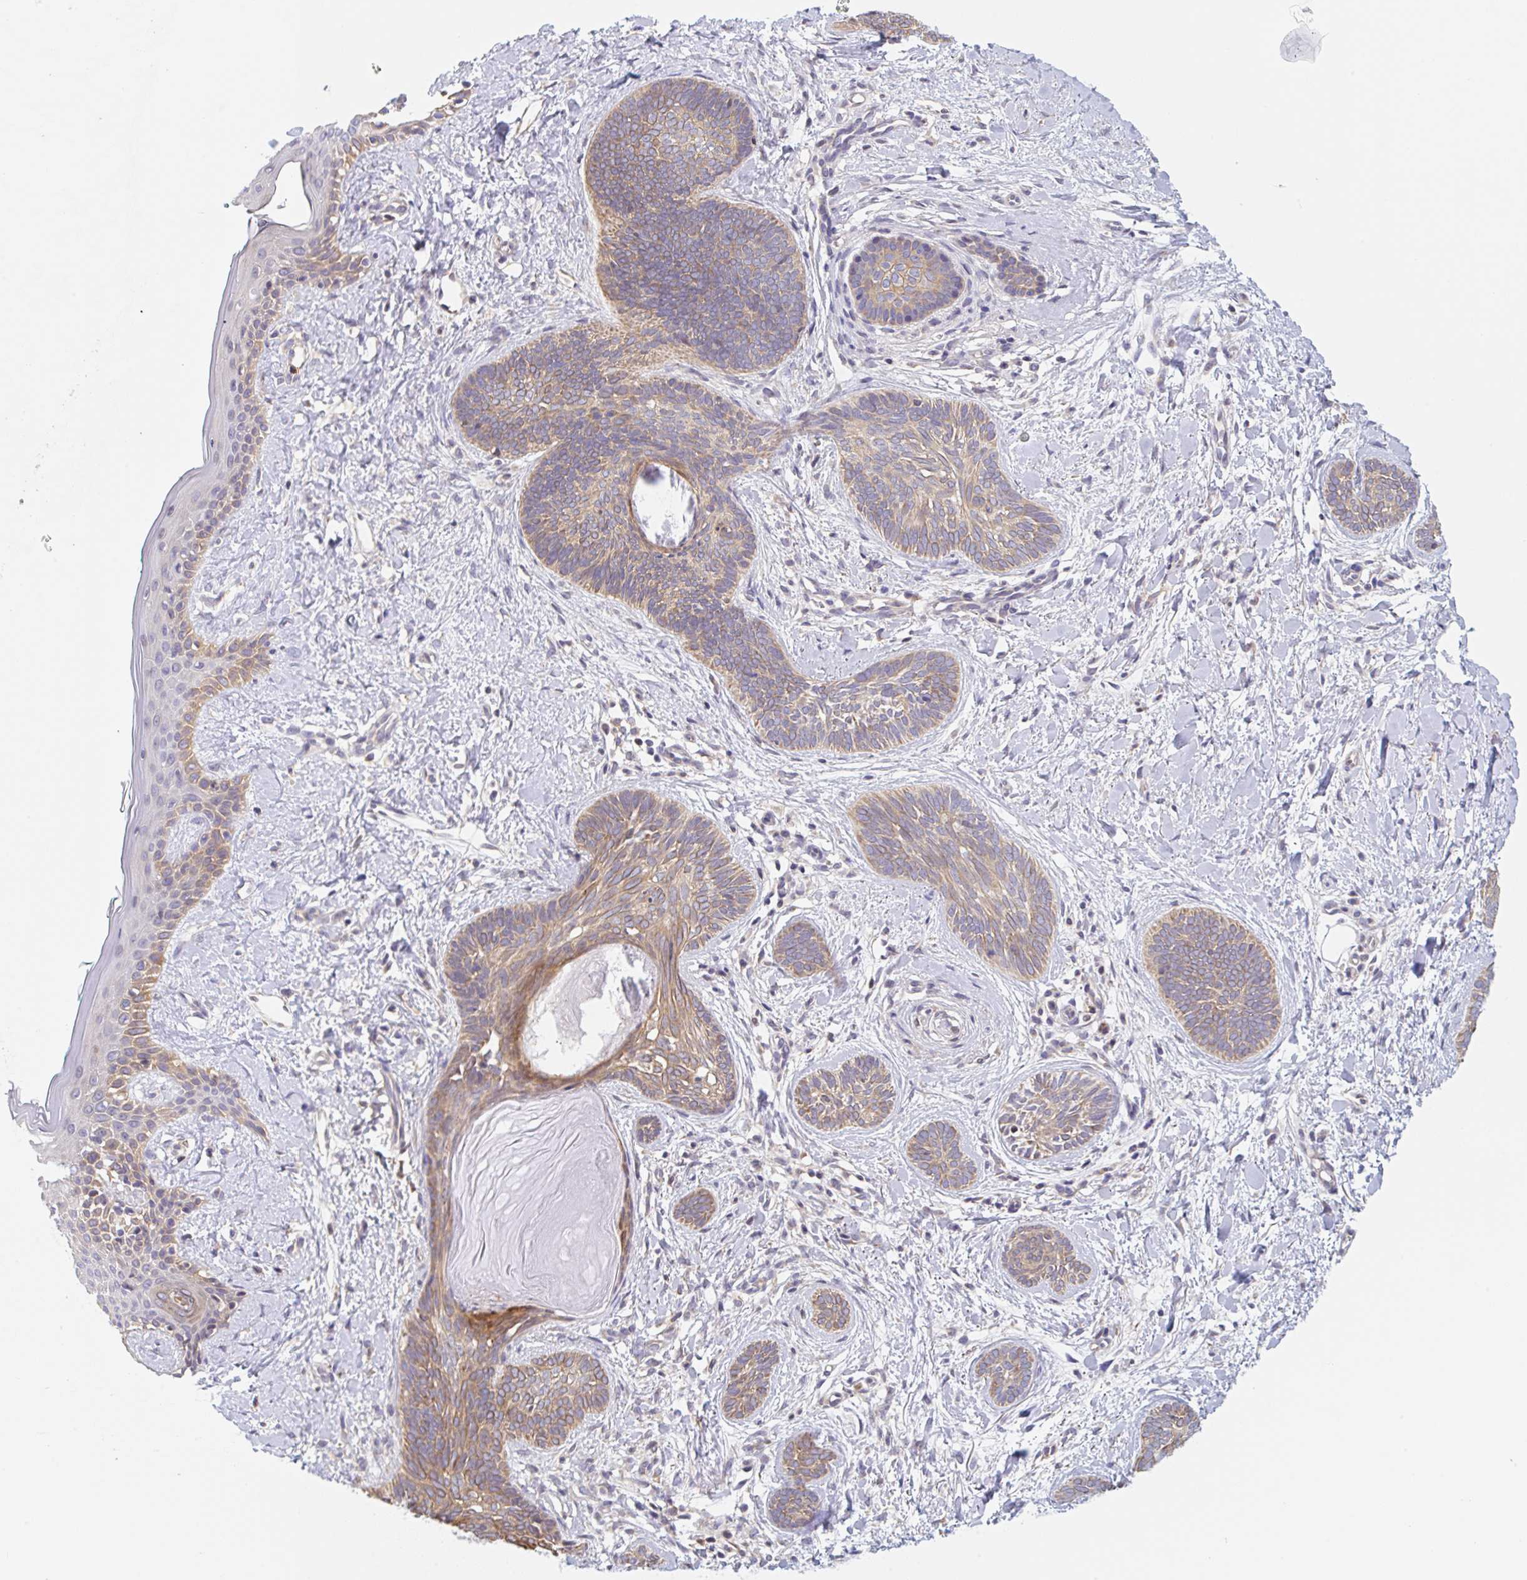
{"staining": {"intensity": "moderate", "quantity": ">75%", "location": "cytoplasmic/membranous"}, "tissue": "skin cancer", "cell_type": "Tumor cells", "image_type": "cancer", "snomed": [{"axis": "morphology", "description": "Basal cell carcinoma"}, {"axis": "topography", "description": "Skin"}], "caption": "Skin cancer (basal cell carcinoma) was stained to show a protein in brown. There is medium levels of moderate cytoplasmic/membranous positivity in approximately >75% of tumor cells.", "gene": "TBPL2", "patient": {"sex": "female", "age": 81}}